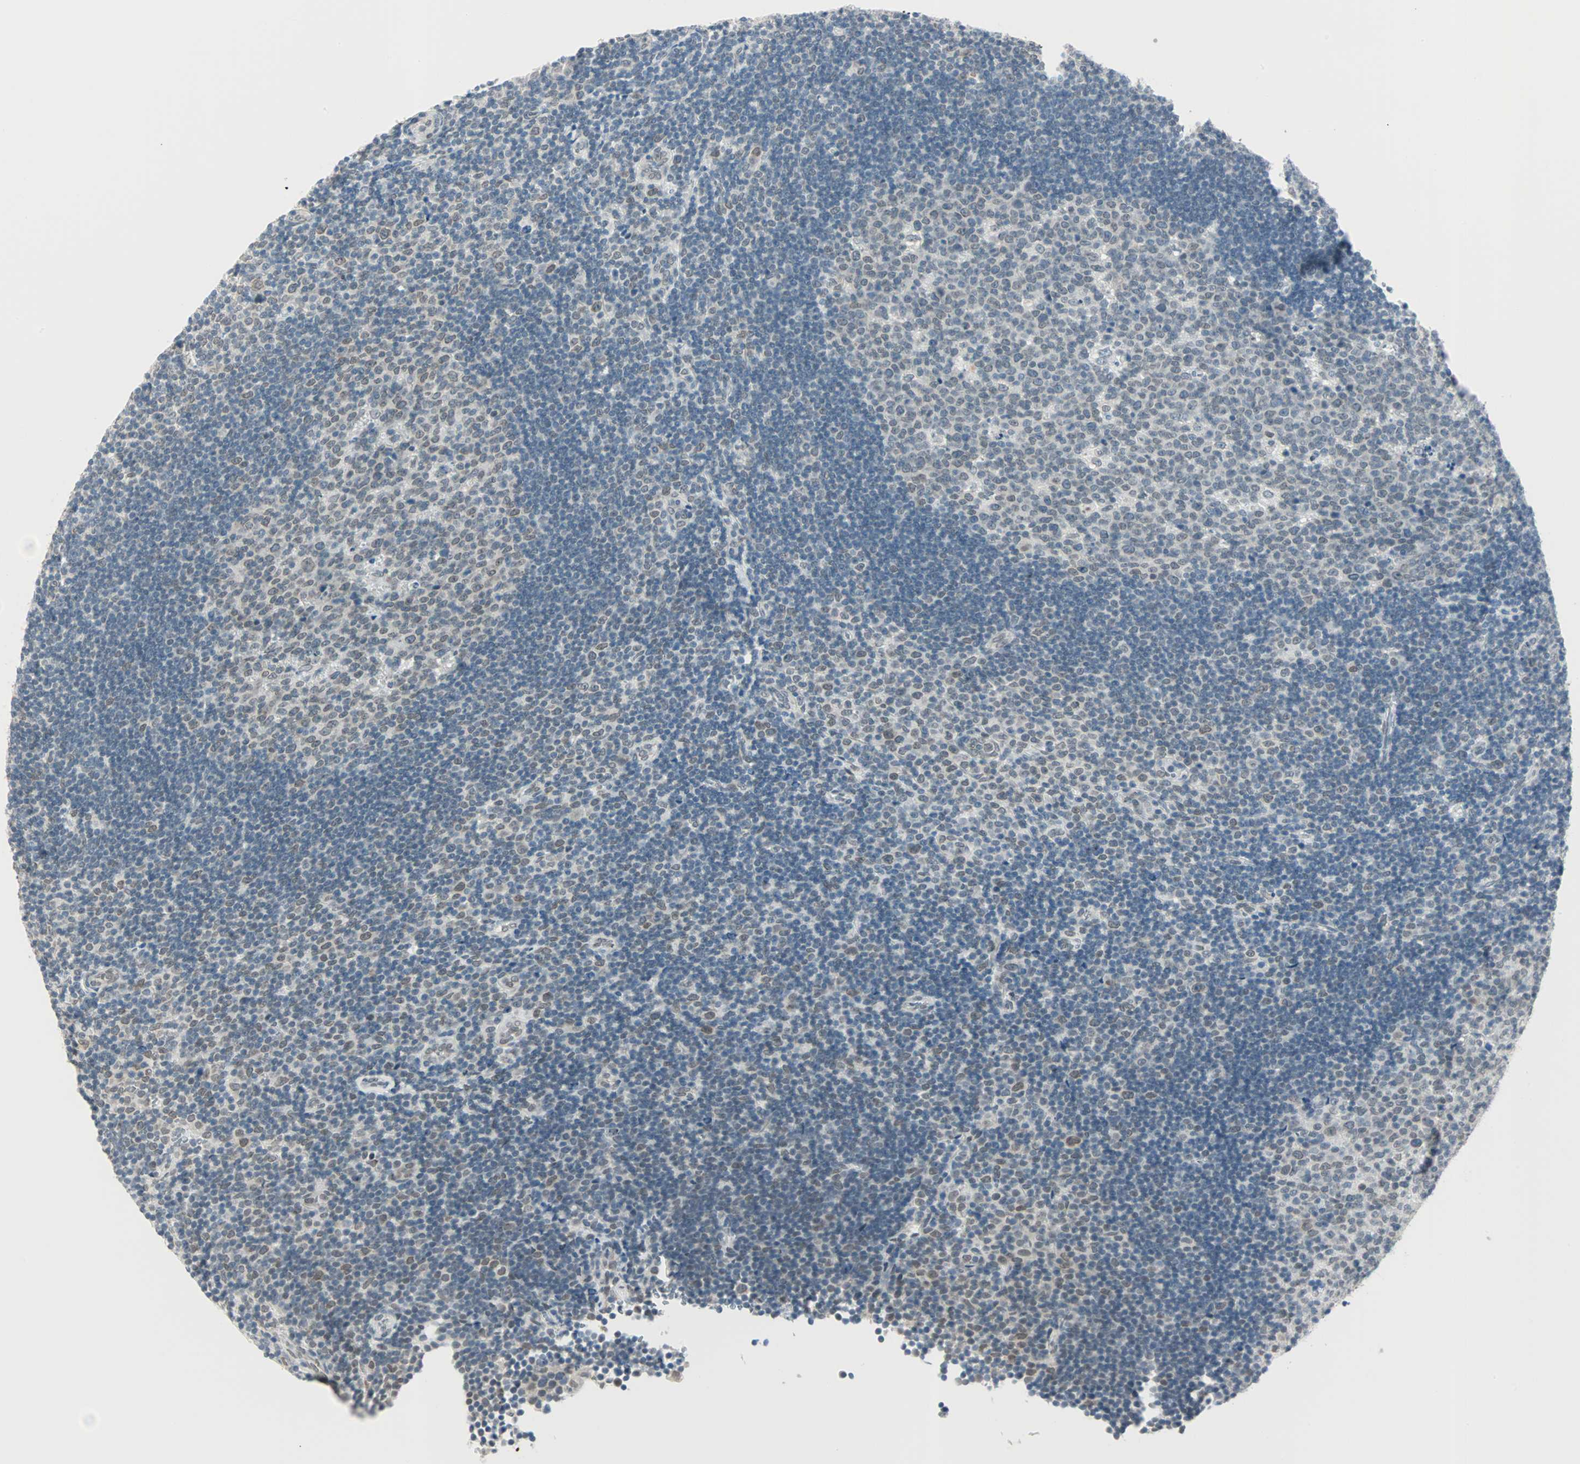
{"staining": {"intensity": "weak", "quantity": "<25%", "location": "cytoplasmic/membranous,nuclear"}, "tissue": "lymph node", "cell_type": "Germinal center cells", "image_type": "normal", "snomed": [{"axis": "morphology", "description": "Normal tissue, NOS"}, {"axis": "topography", "description": "Lymph node"}, {"axis": "topography", "description": "Salivary gland"}], "caption": "DAB immunohistochemical staining of unremarkable lymph node demonstrates no significant staining in germinal center cells.", "gene": "BCAN", "patient": {"sex": "male", "age": 8}}